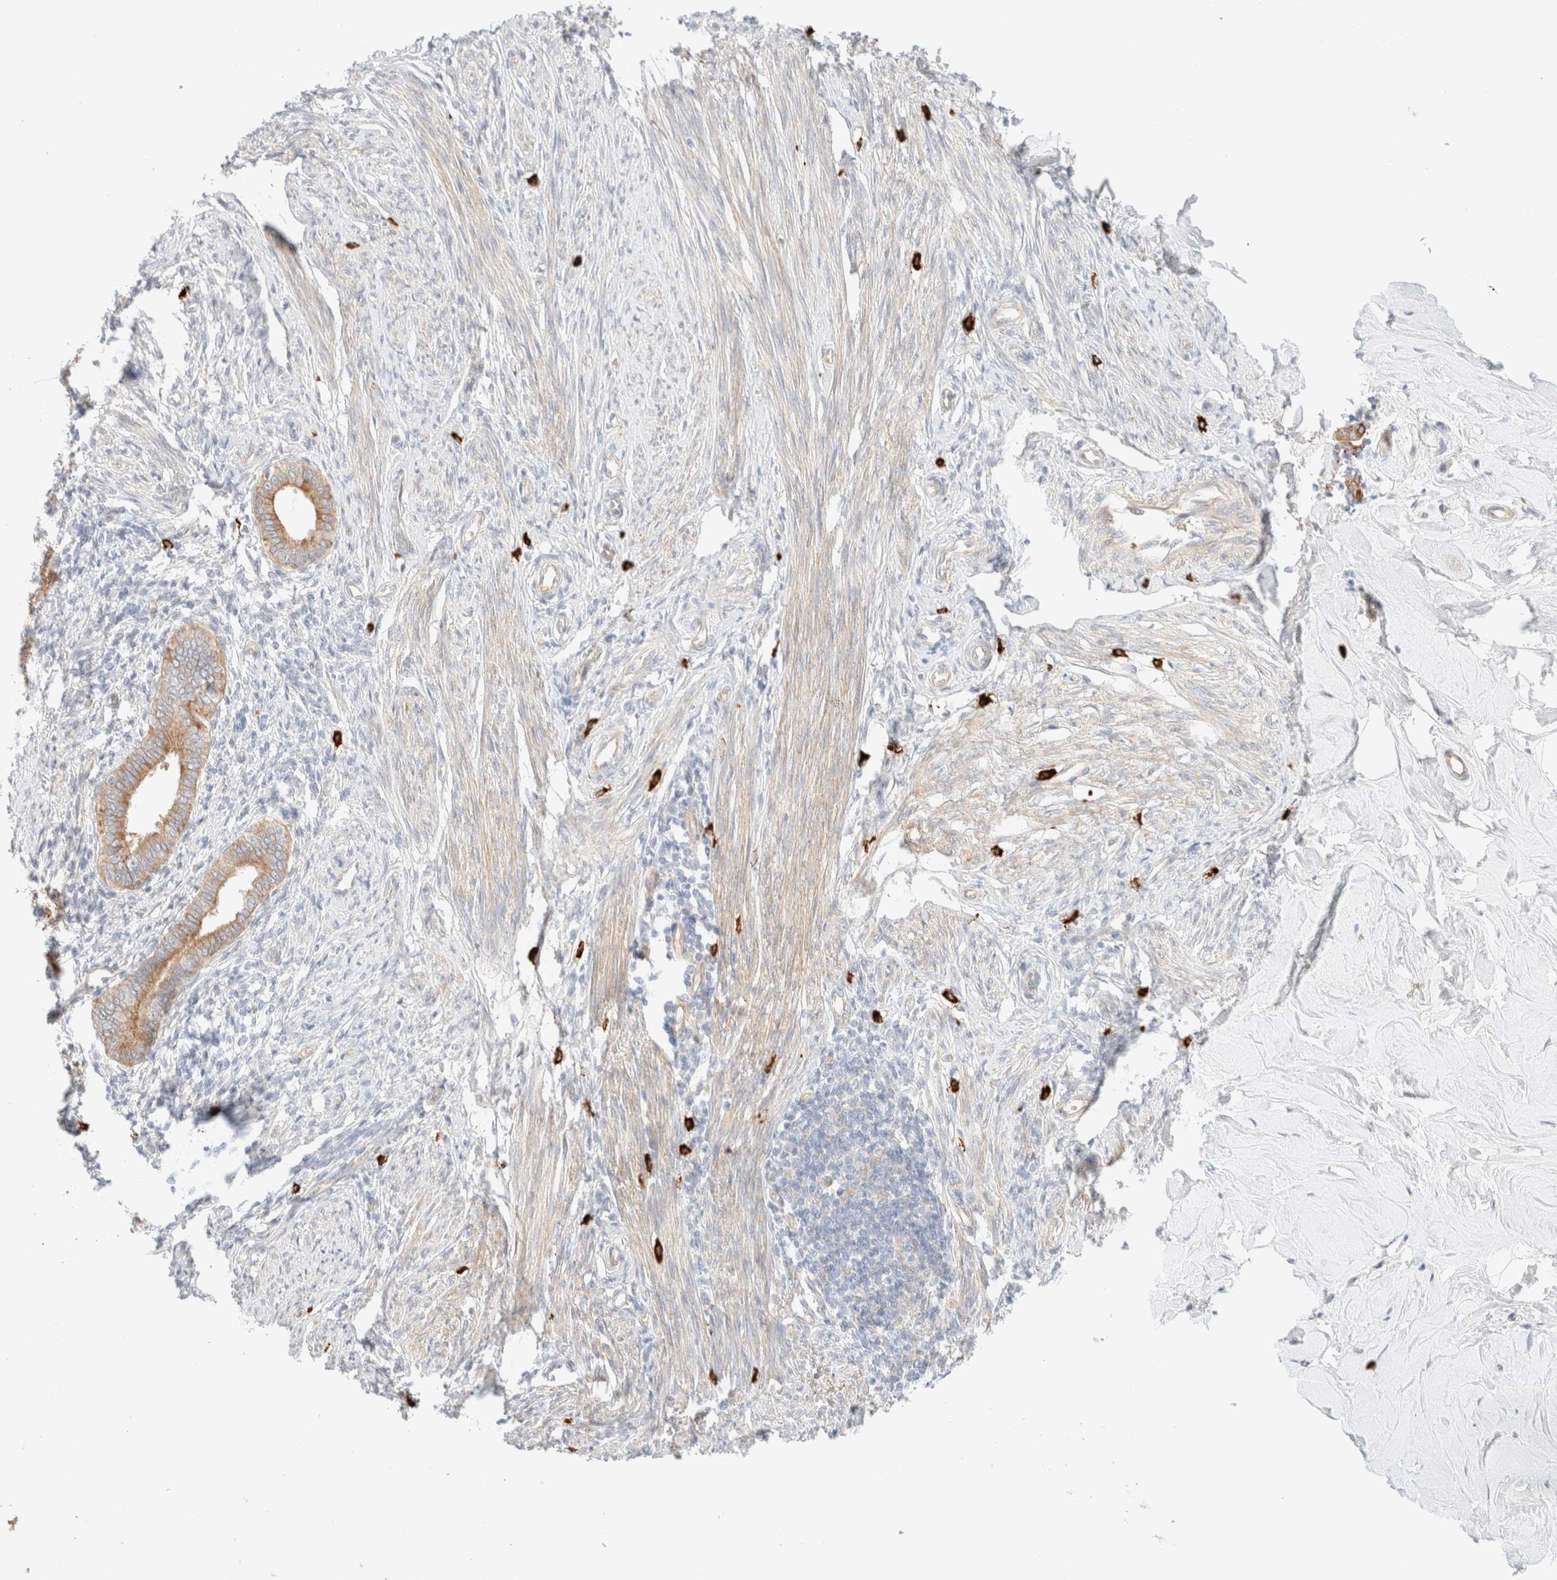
{"staining": {"intensity": "negative", "quantity": "none", "location": "none"}, "tissue": "endometrium", "cell_type": "Cells in endometrial stroma", "image_type": "normal", "snomed": [{"axis": "morphology", "description": "Normal tissue, NOS"}, {"axis": "topography", "description": "Endometrium"}], "caption": "The micrograph shows no staining of cells in endometrial stroma in normal endometrium. (DAB (3,3'-diaminobenzidine) immunohistochemistry, high magnification).", "gene": "NIBAN2", "patient": {"sex": "female", "age": 56}}